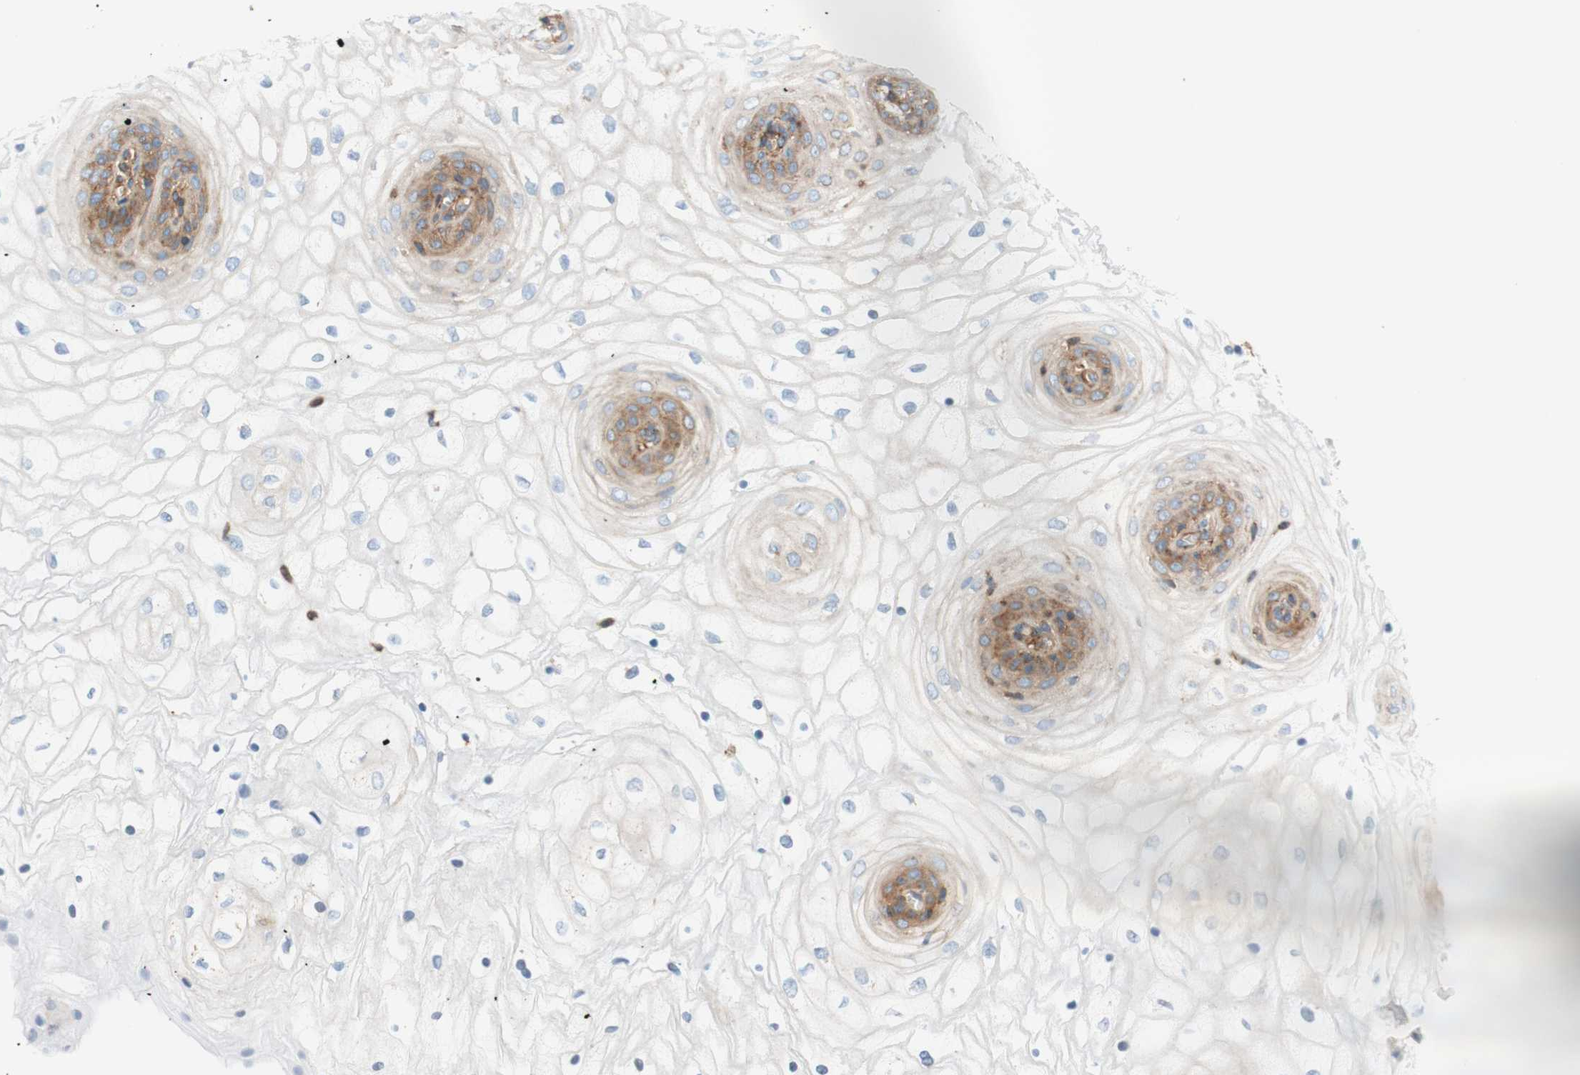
{"staining": {"intensity": "moderate", "quantity": "25%-75%", "location": "cytoplasmic/membranous"}, "tissue": "vagina", "cell_type": "Squamous epithelial cells", "image_type": "normal", "snomed": [{"axis": "morphology", "description": "Normal tissue, NOS"}, {"axis": "topography", "description": "Vagina"}], "caption": "Squamous epithelial cells reveal medium levels of moderate cytoplasmic/membranous staining in about 25%-75% of cells in normal vagina.", "gene": "VPS26A", "patient": {"sex": "female", "age": 34}}